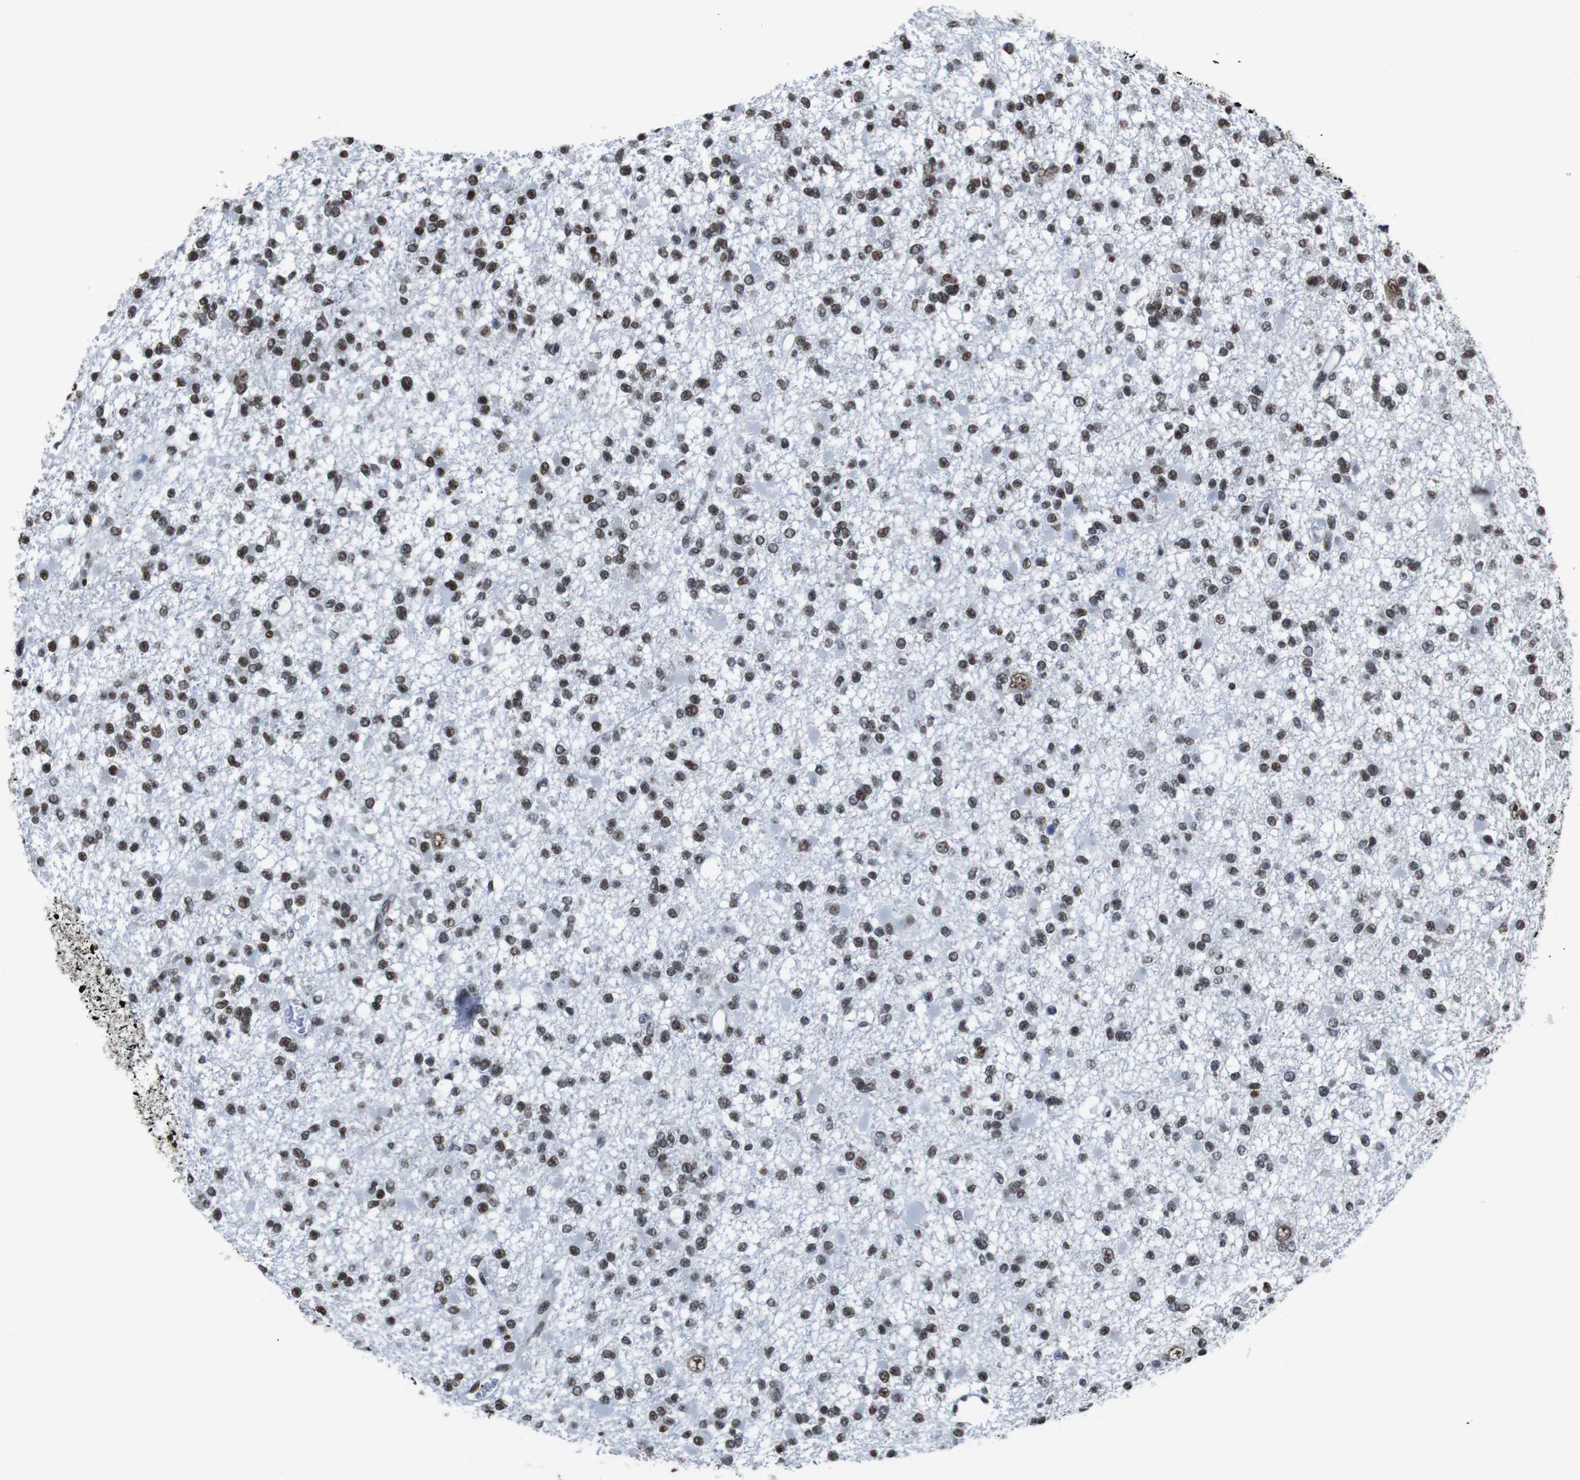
{"staining": {"intensity": "weak", "quantity": ">75%", "location": "nuclear"}, "tissue": "glioma", "cell_type": "Tumor cells", "image_type": "cancer", "snomed": [{"axis": "morphology", "description": "Glioma, malignant, Low grade"}, {"axis": "topography", "description": "Brain"}], "caption": "High-power microscopy captured an immunohistochemistry histopathology image of glioma, revealing weak nuclear staining in approximately >75% of tumor cells. The staining was performed using DAB (3,3'-diaminobenzidine), with brown indicating positive protein expression. Nuclei are stained blue with hematoxylin.", "gene": "ROMO1", "patient": {"sex": "female", "age": 22}}